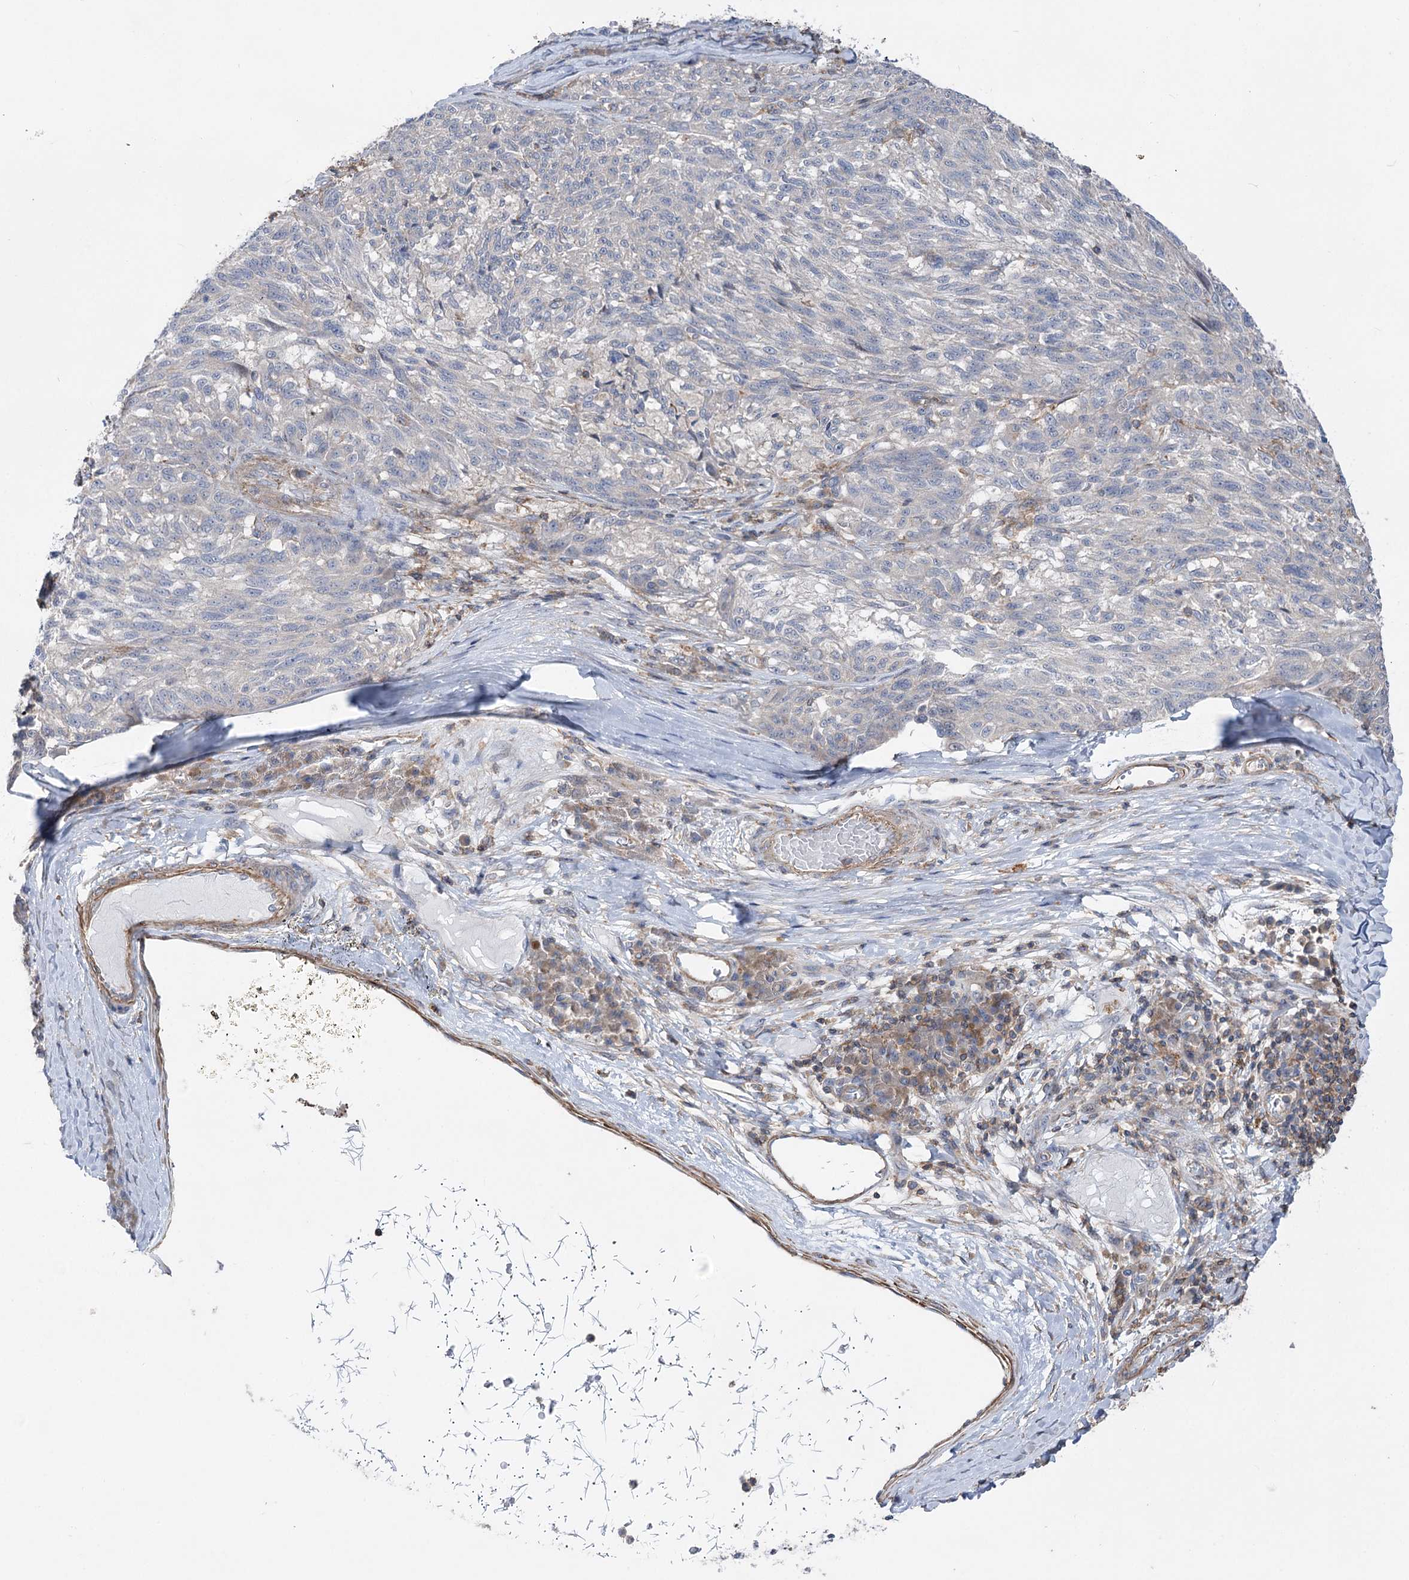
{"staining": {"intensity": "negative", "quantity": "none", "location": "none"}, "tissue": "melanoma", "cell_type": "Tumor cells", "image_type": "cancer", "snomed": [{"axis": "morphology", "description": "Malignant melanoma, NOS"}, {"axis": "topography", "description": "Skin"}], "caption": "Tumor cells are negative for brown protein staining in melanoma.", "gene": "LARP1B", "patient": {"sex": "male", "age": 53}}